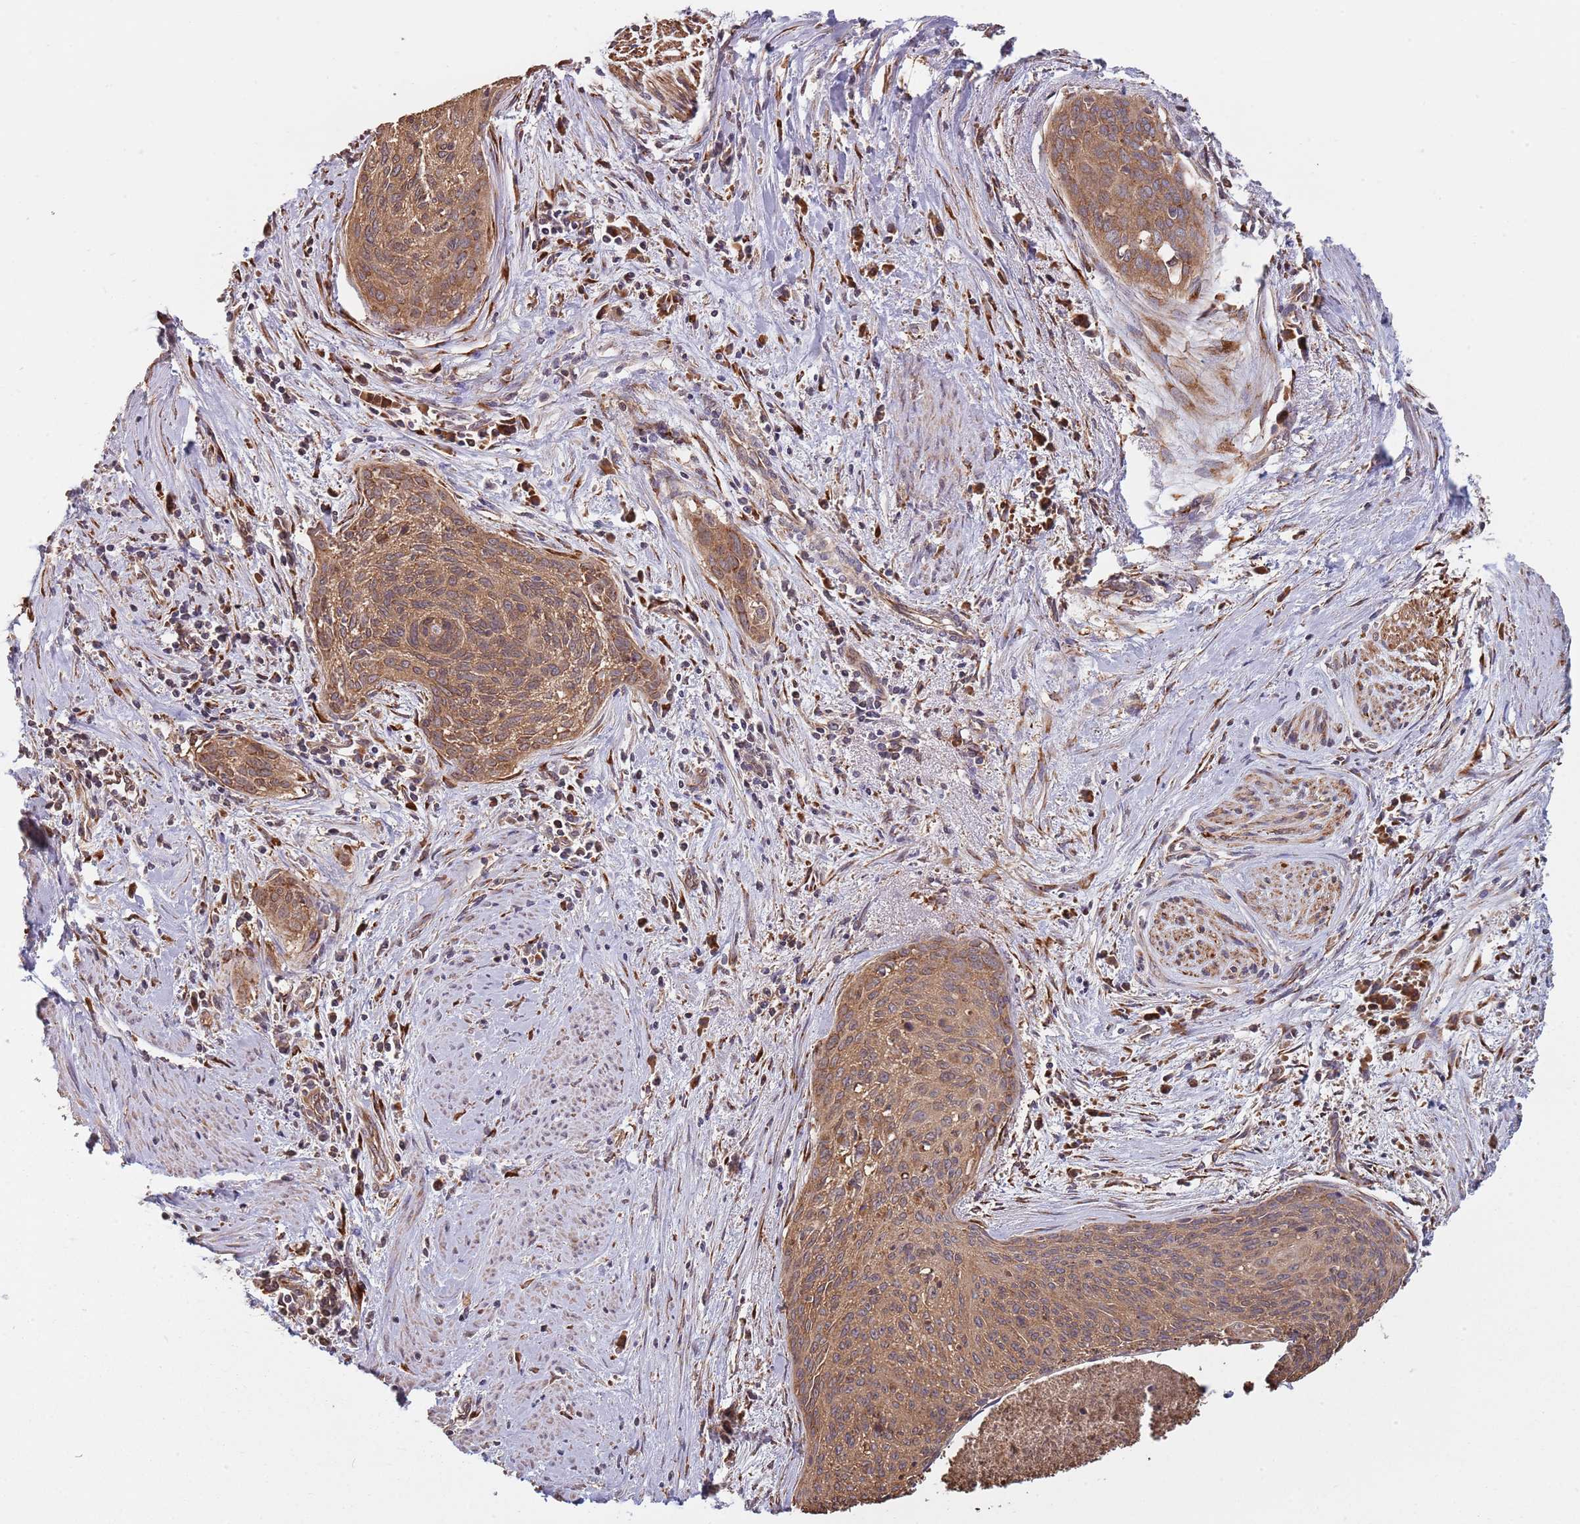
{"staining": {"intensity": "moderate", "quantity": ">75%", "location": "cytoplasmic/membranous"}, "tissue": "cervical cancer", "cell_type": "Tumor cells", "image_type": "cancer", "snomed": [{"axis": "morphology", "description": "Squamous cell carcinoma, NOS"}, {"axis": "topography", "description": "Cervix"}], "caption": "Cervical cancer (squamous cell carcinoma) stained with DAB IHC shows medium levels of moderate cytoplasmic/membranous staining in about >75% of tumor cells. The staining was performed using DAB, with brown indicating positive protein expression. Nuclei are stained blue with hematoxylin.", "gene": "COG4", "patient": {"sex": "female", "age": 55}}